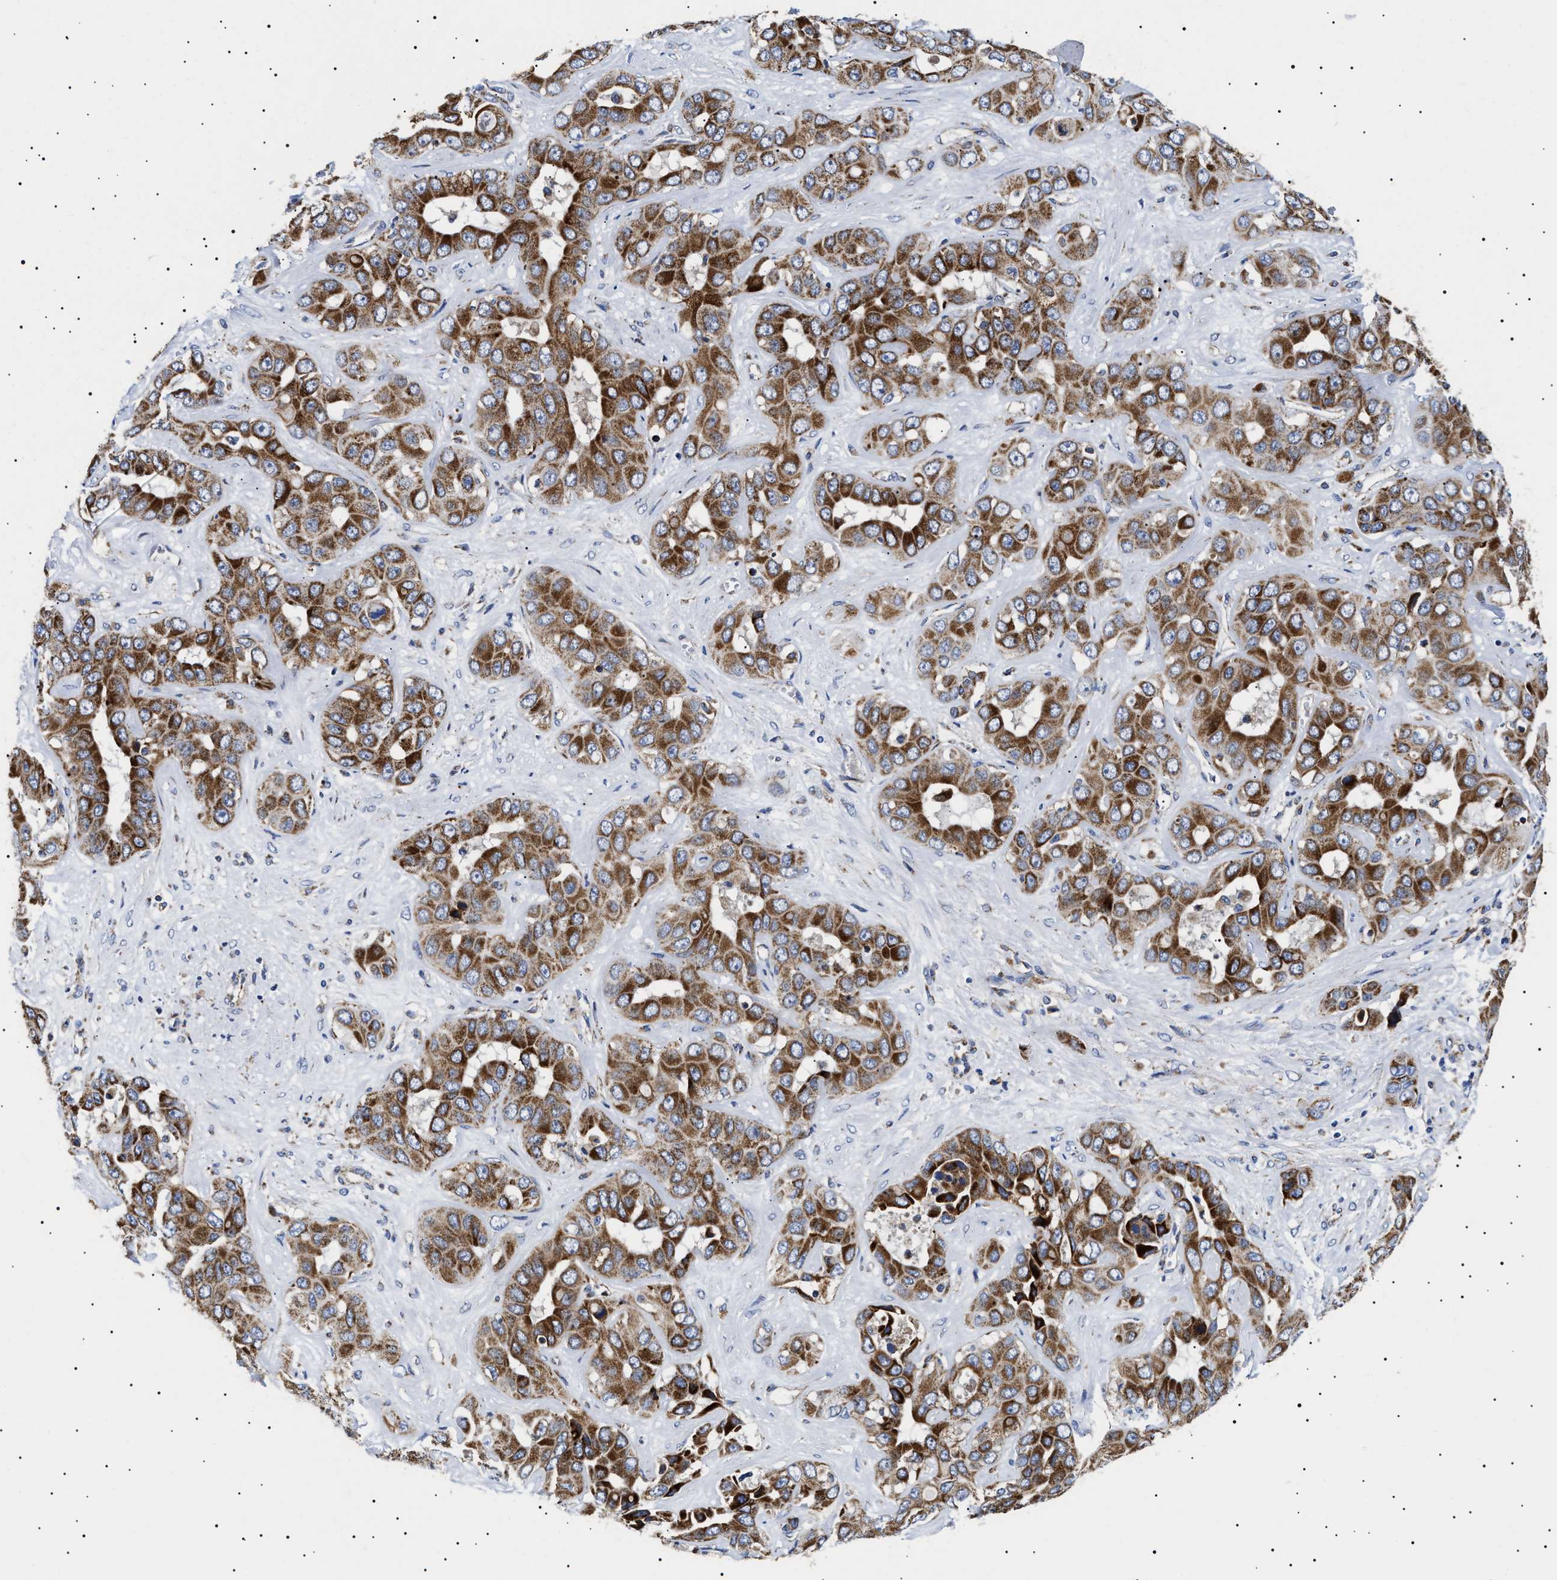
{"staining": {"intensity": "strong", "quantity": ">75%", "location": "cytoplasmic/membranous"}, "tissue": "liver cancer", "cell_type": "Tumor cells", "image_type": "cancer", "snomed": [{"axis": "morphology", "description": "Cholangiocarcinoma"}, {"axis": "topography", "description": "Liver"}], "caption": "Immunohistochemistry histopathology image of neoplastic tissue: human cholangiocarcinoma (liver) stained using immunohistochemistry (IHC) displays high levels of strong protein expression localized specifically in the cytoplasmic/membranous of tumor cells, appearing as a cytoplasmic/membranous brown color.", "gene": "CHRDL2", "patient": {"sex": "female", "age": 52}}